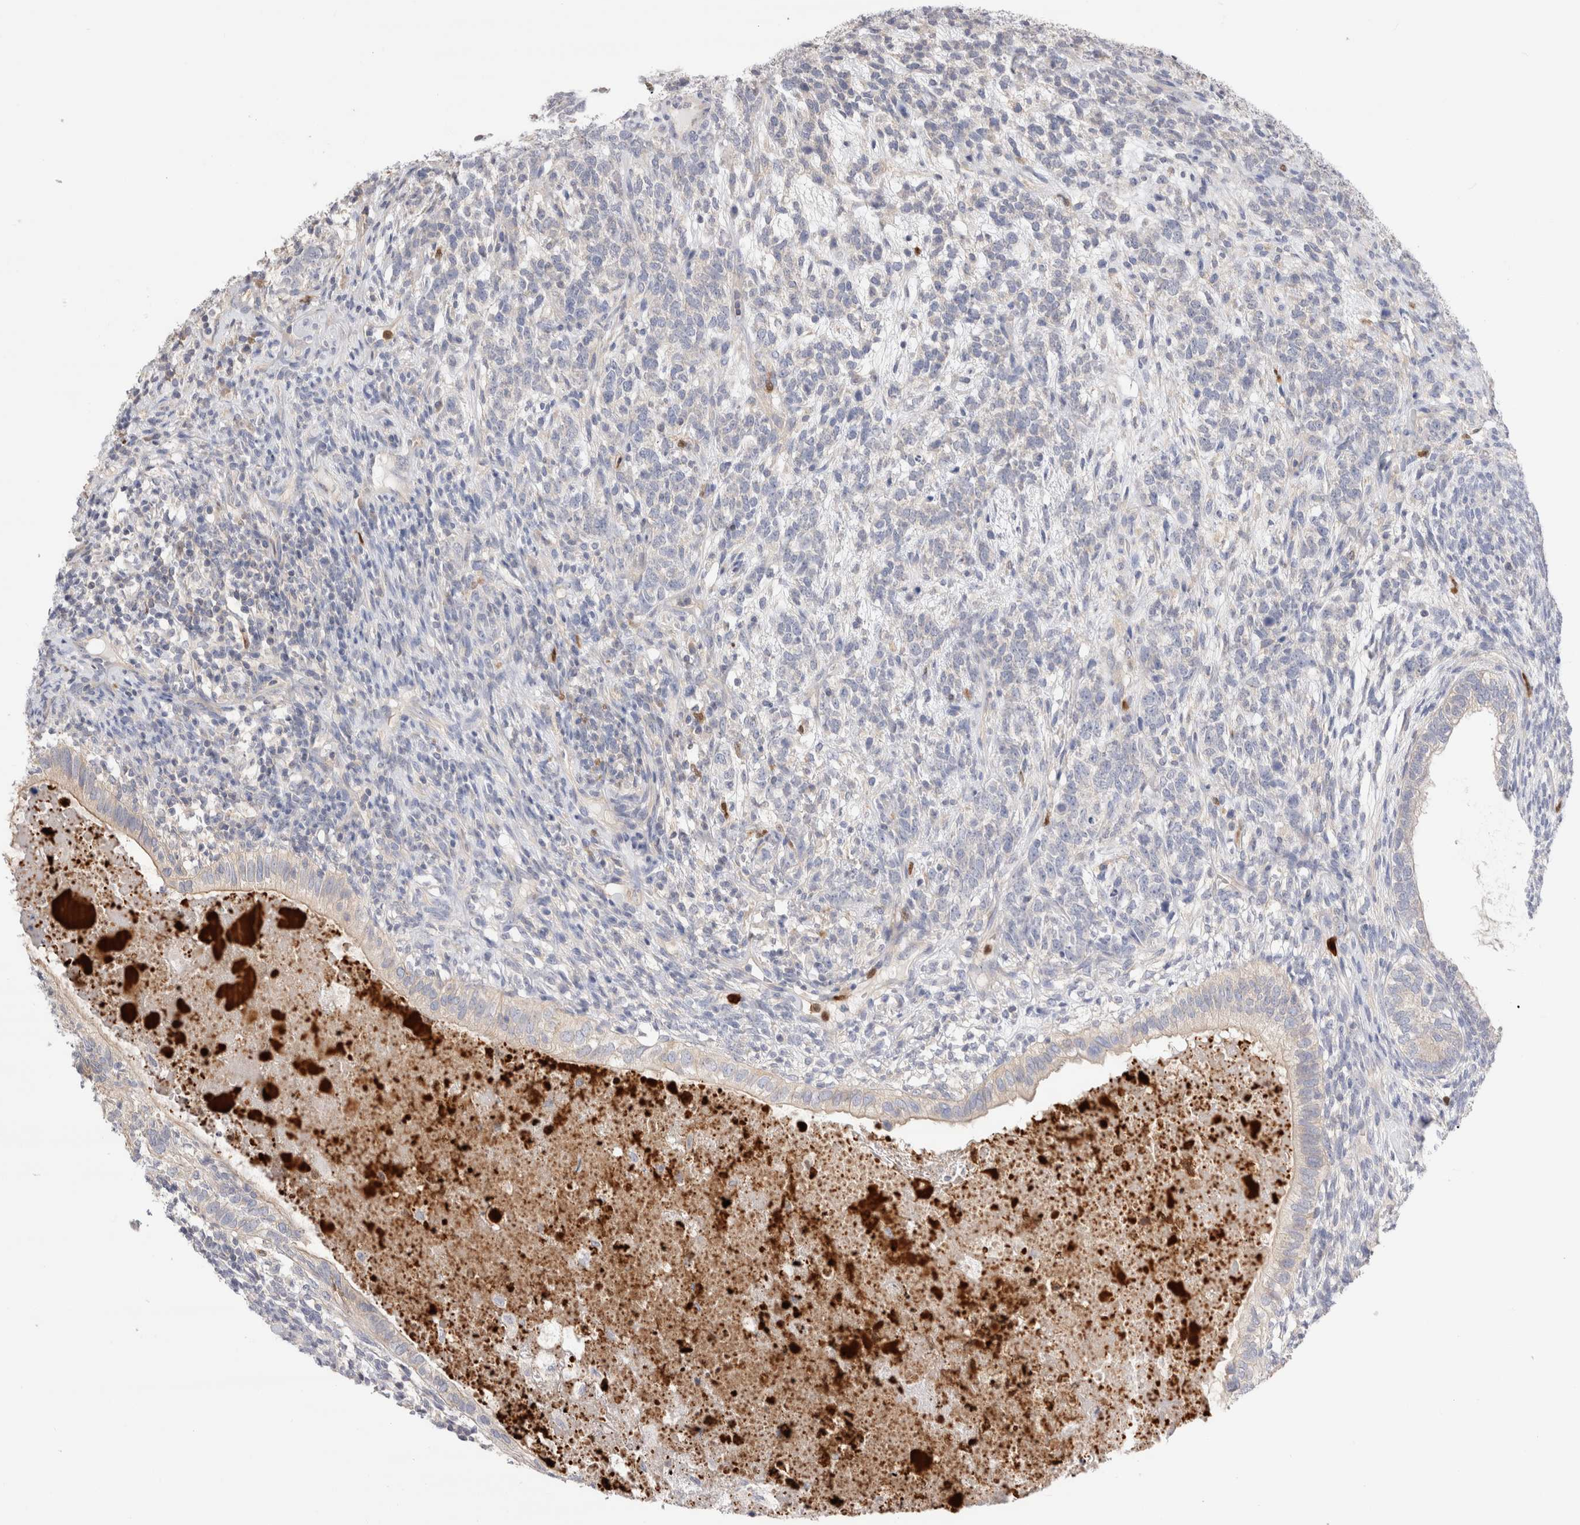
{"staining": {"intensity": "negative", "quantity": "none", "location": "none"}, "tissue": "testis cancer", "cell_type": "Tumor cells", "image_type": "cancer", "snomed": [{"axis": "morphology", "description": "Seminoma, NOS"}, {"axis": "morphology", "description": "Carcinoma, Embryonal, NOS"}, {"axis": "topography", "description": "Testis"}], "caption": "Tumor cells show no significant positivity in testis cancer.", "gene": "NXT2", "patient": {"sex": "male", "age": 28}}